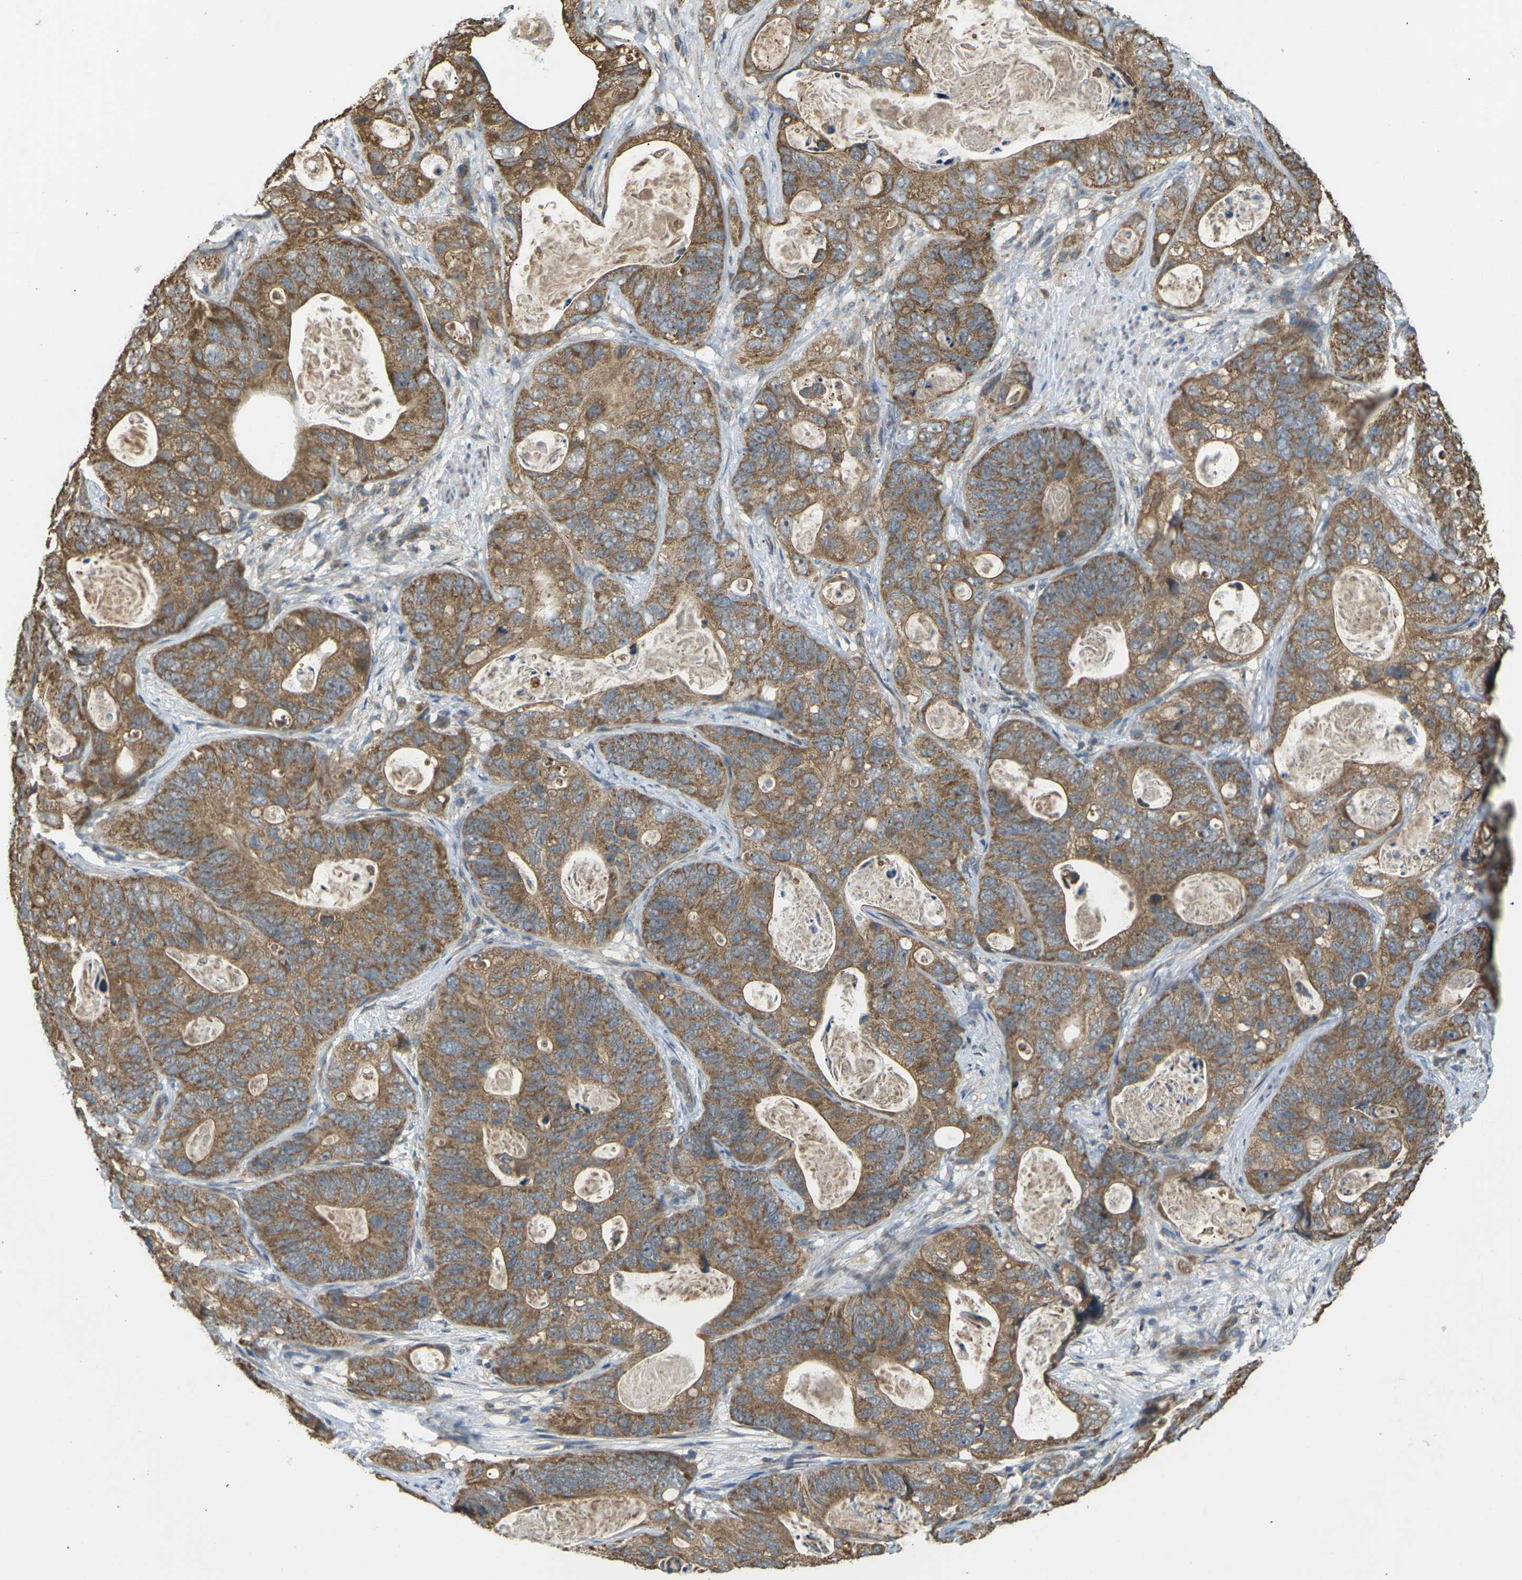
{"staining": {"intensity": "moderate", "quantity": ">75%", "location": "cytoplasmic/membranous"}, "tissue": "stomach cancer", "cell_type": "Tumor cells", "image_type": "cancer", "snomed": [{"axis": "morphology", "description": "Adenocarcinoma, NOS"}, {"axis": "topography", "description": "Stomach"}], "caption": "This histopathology image reveals IHC staining of stomach cancer, with medium moderate cytoplasmic/membranous staining in about >75% of tumor cells.", "gene": "KSR1", "patient": {"sex": "female", "age": 89}}